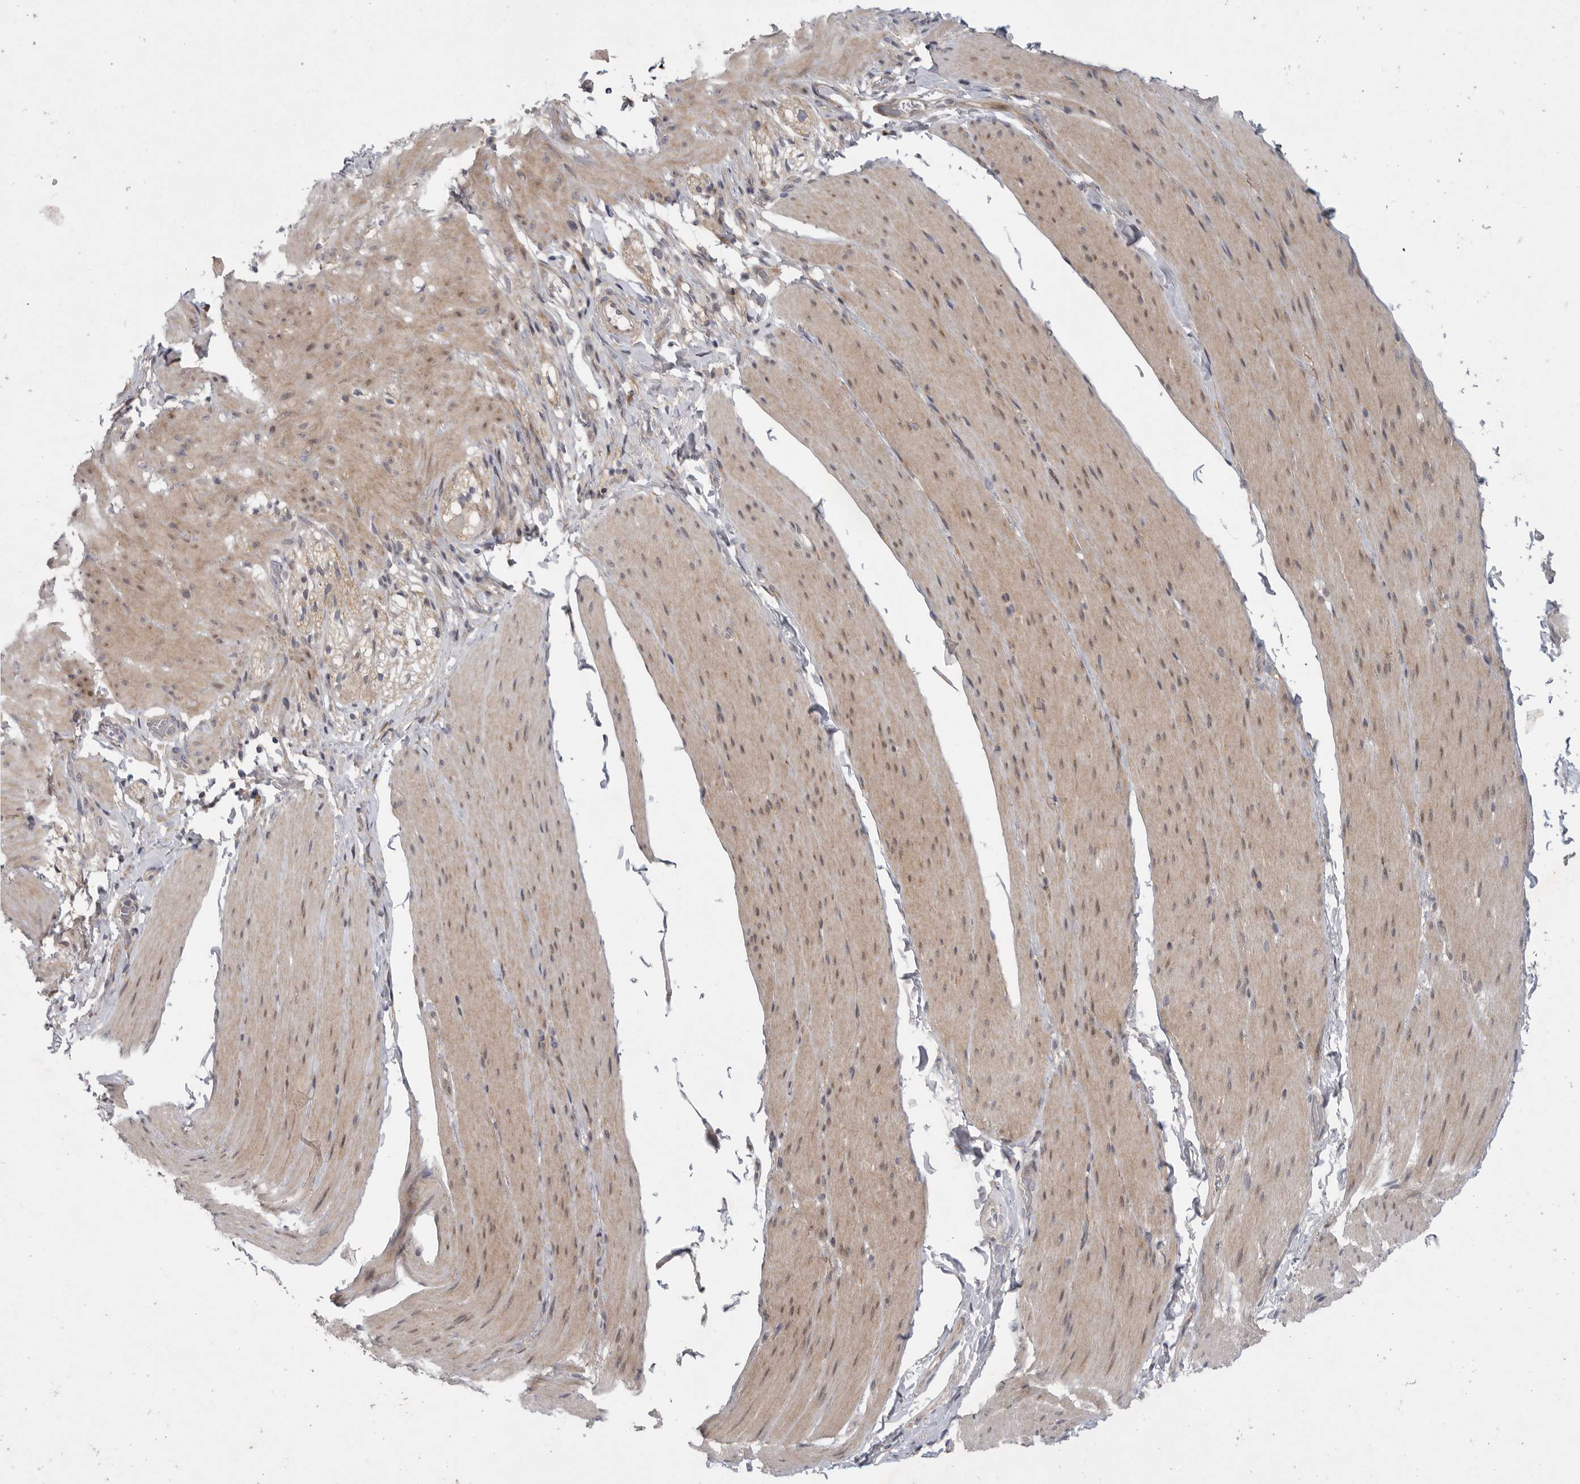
{"staining": {"intensity": "weak", "quantity": "25%-75%", "location": "cytoplasmic/membranous"}, "tissue": "smooth muscle", "cell_type": "Smooth muscle cells", "image_type": "normal", "snomed": [{"axis": "morphology", "description": "Normal tissue, NOS"}, {"axis": "topography", "description": "Smooth muscle"}, {"axis": "topography", "description": "Small intestine"}], "caption": "Brown immunohistochemical staining in normal smooth muscle reveals weak cytoplasmic/membranous staining in approximately 25%-75% of smooth muscle cells.", "gene": "FBXO43", "patient": {"sex": "female", "age": 84}}